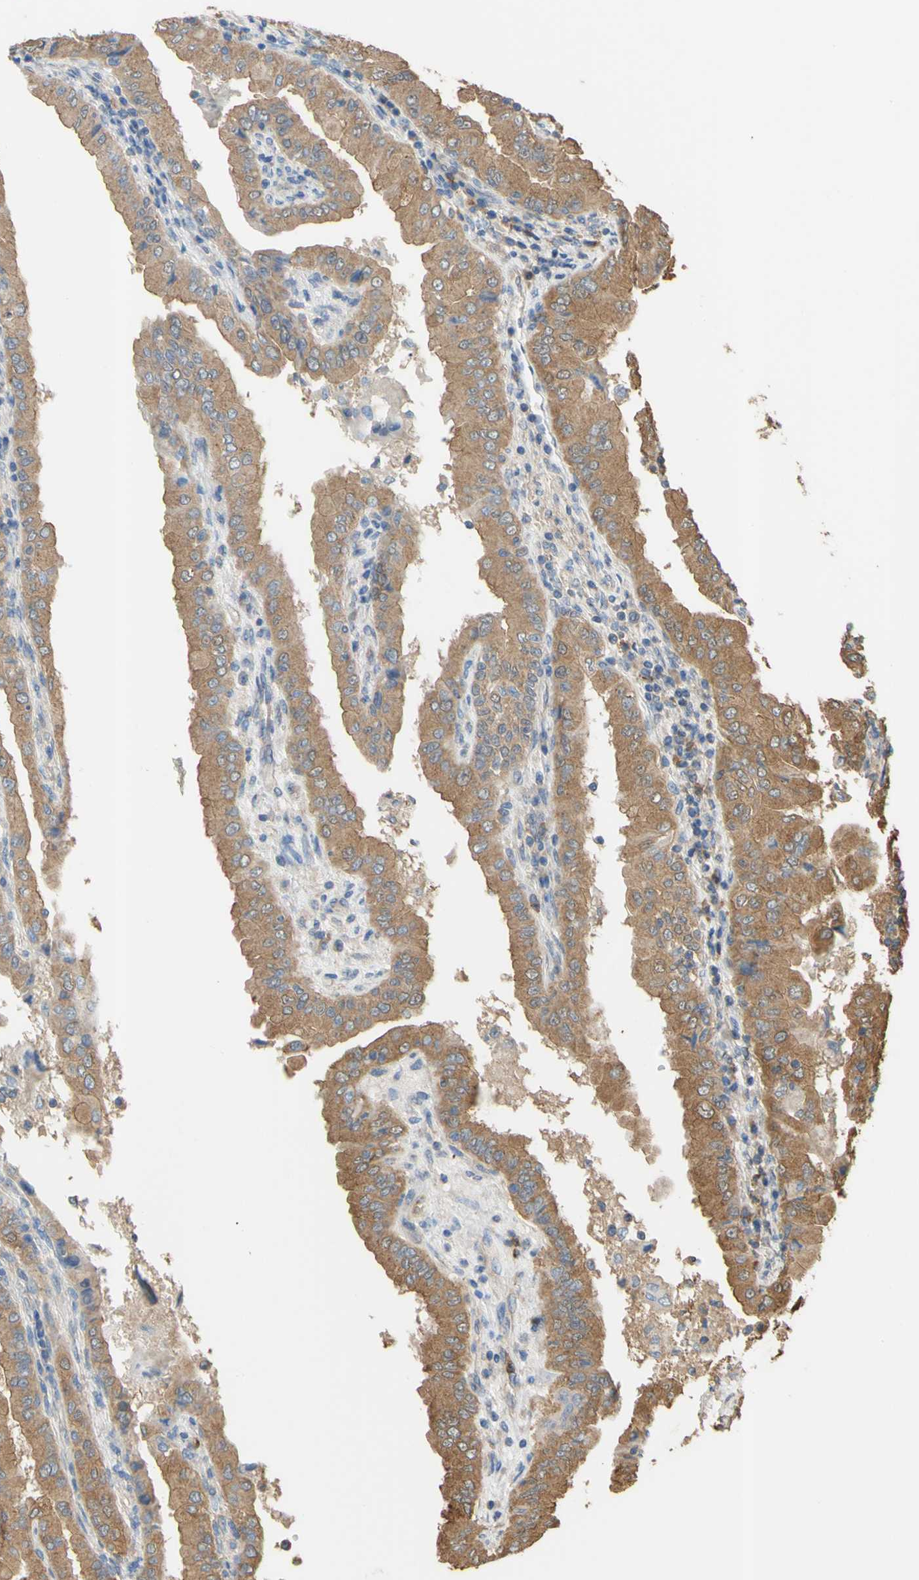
{"staining": {"intensity": "strong", "quantity": ">75%", "location": "cytoplasmic/membranous"}, "tissue": "thyroid cancer", "cell_type": "Tumor cells", "image_type": "cancer", "snomed": [{"axis": "morphology", "description": "Papillary adenocarcinoma, NOS"}, {"axis": "topography", "description": "Thyroid gland"}], "caption": "The immunohistochemical stain labels strong cytoplasmic/membranous staining in tumor cells of thyroid cancer tissue.", "gene": "CTTN", "patient": {"sex": "male", "age": 33}}